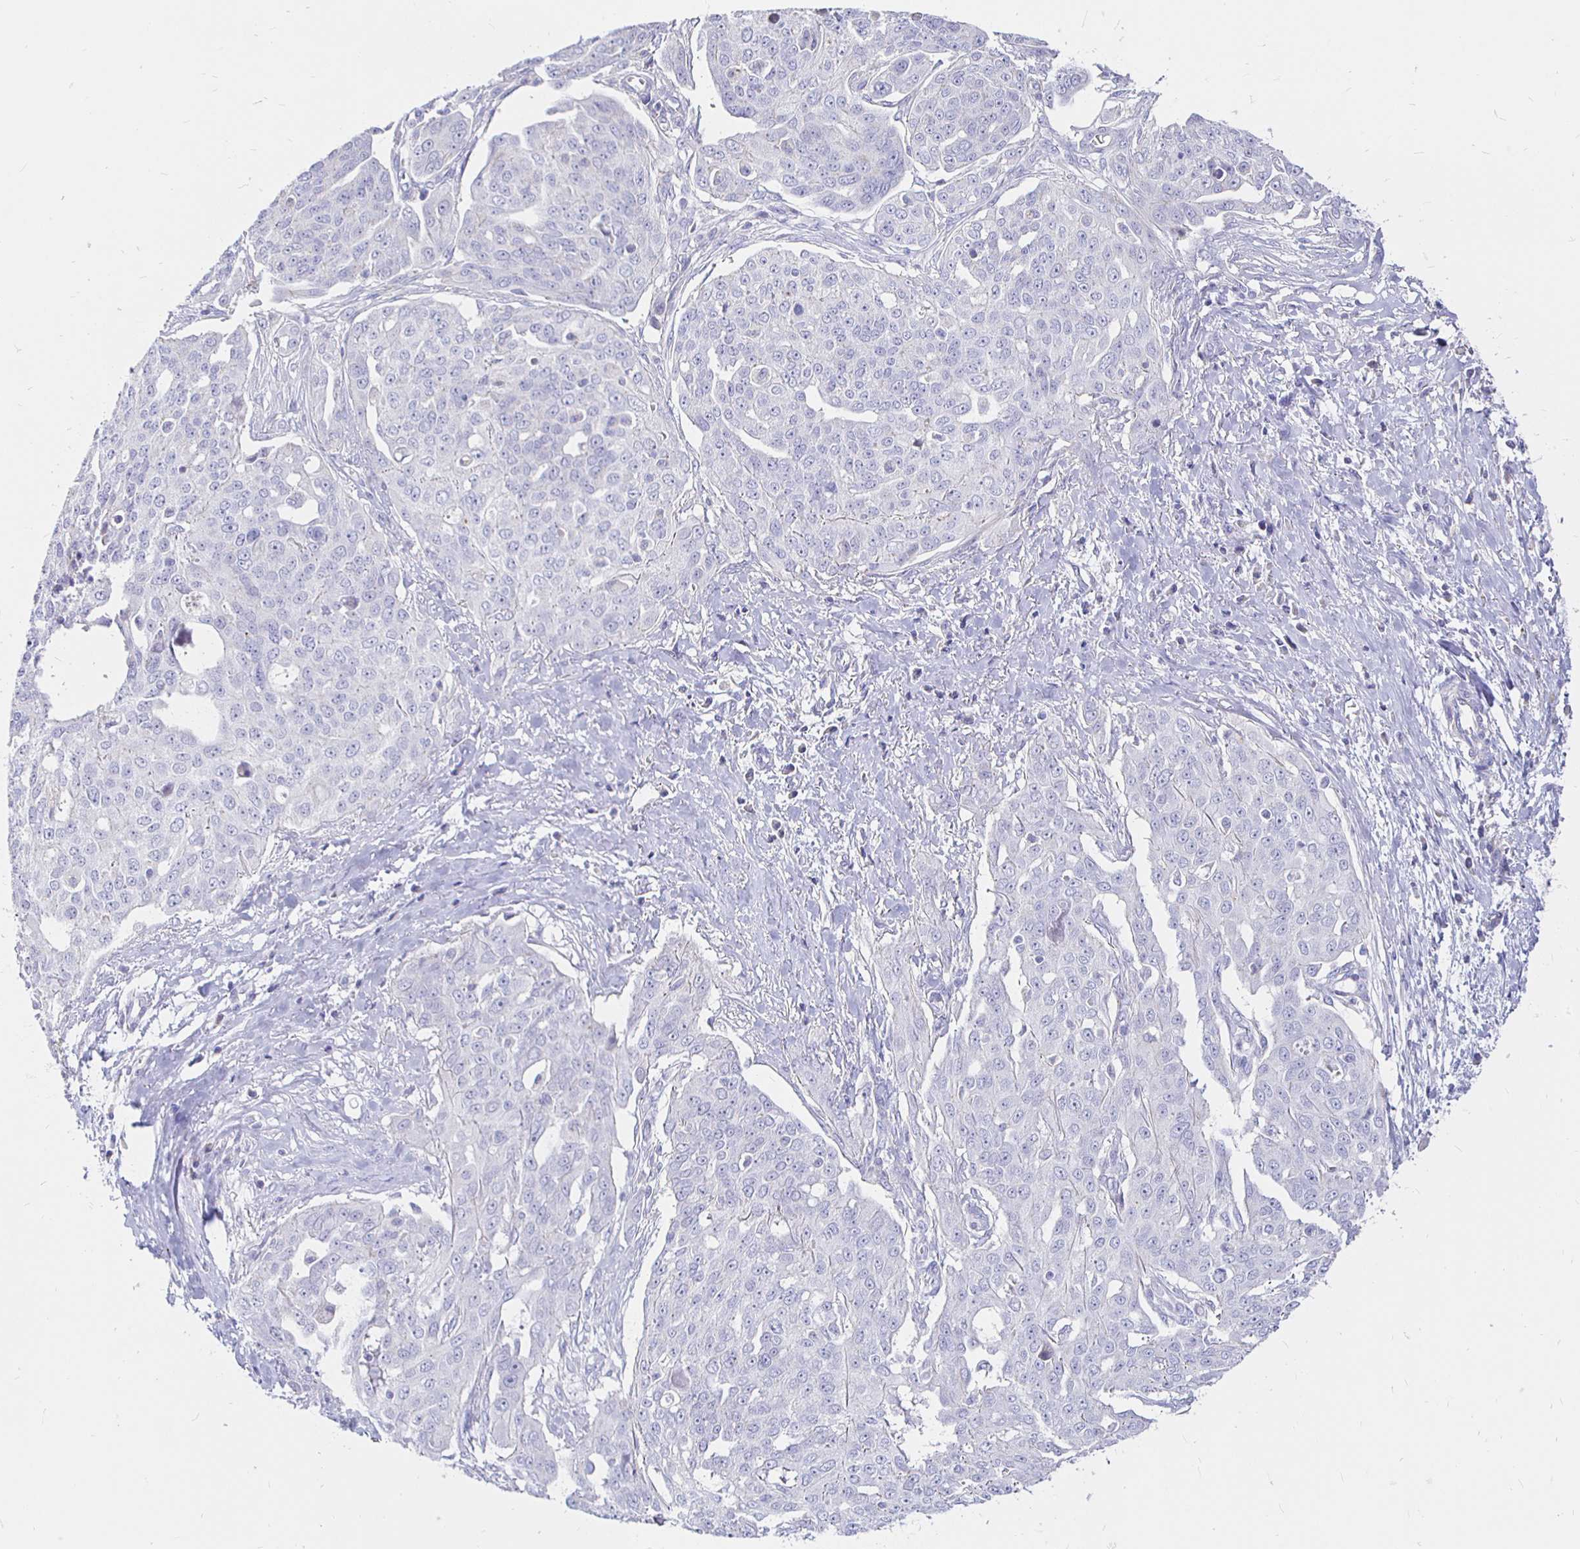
{"staining": {"intensity": "negative", "quantity": "none", "location": "none"}, "tissue": "ovarian cancer", "cell_type": "Tumor cells", "image_type": "cancer", "snomed": [{"axis": "morphology", "description": "Carcinoma, endometroid"}, {"axis": "topography", "description": "Ovary"}], "caption": "Protein analysis of ovarian endometroid carcinoma displays no significant expression in tumor cells. (Stains: DAB (3,3'-diaminobenzidine) IHC with hematoxylin counter stain, Microscopy: brightfield microscopy at high magnification).", "gene": "NECAB1", "patient": {"sex": "female", "age": 70}}